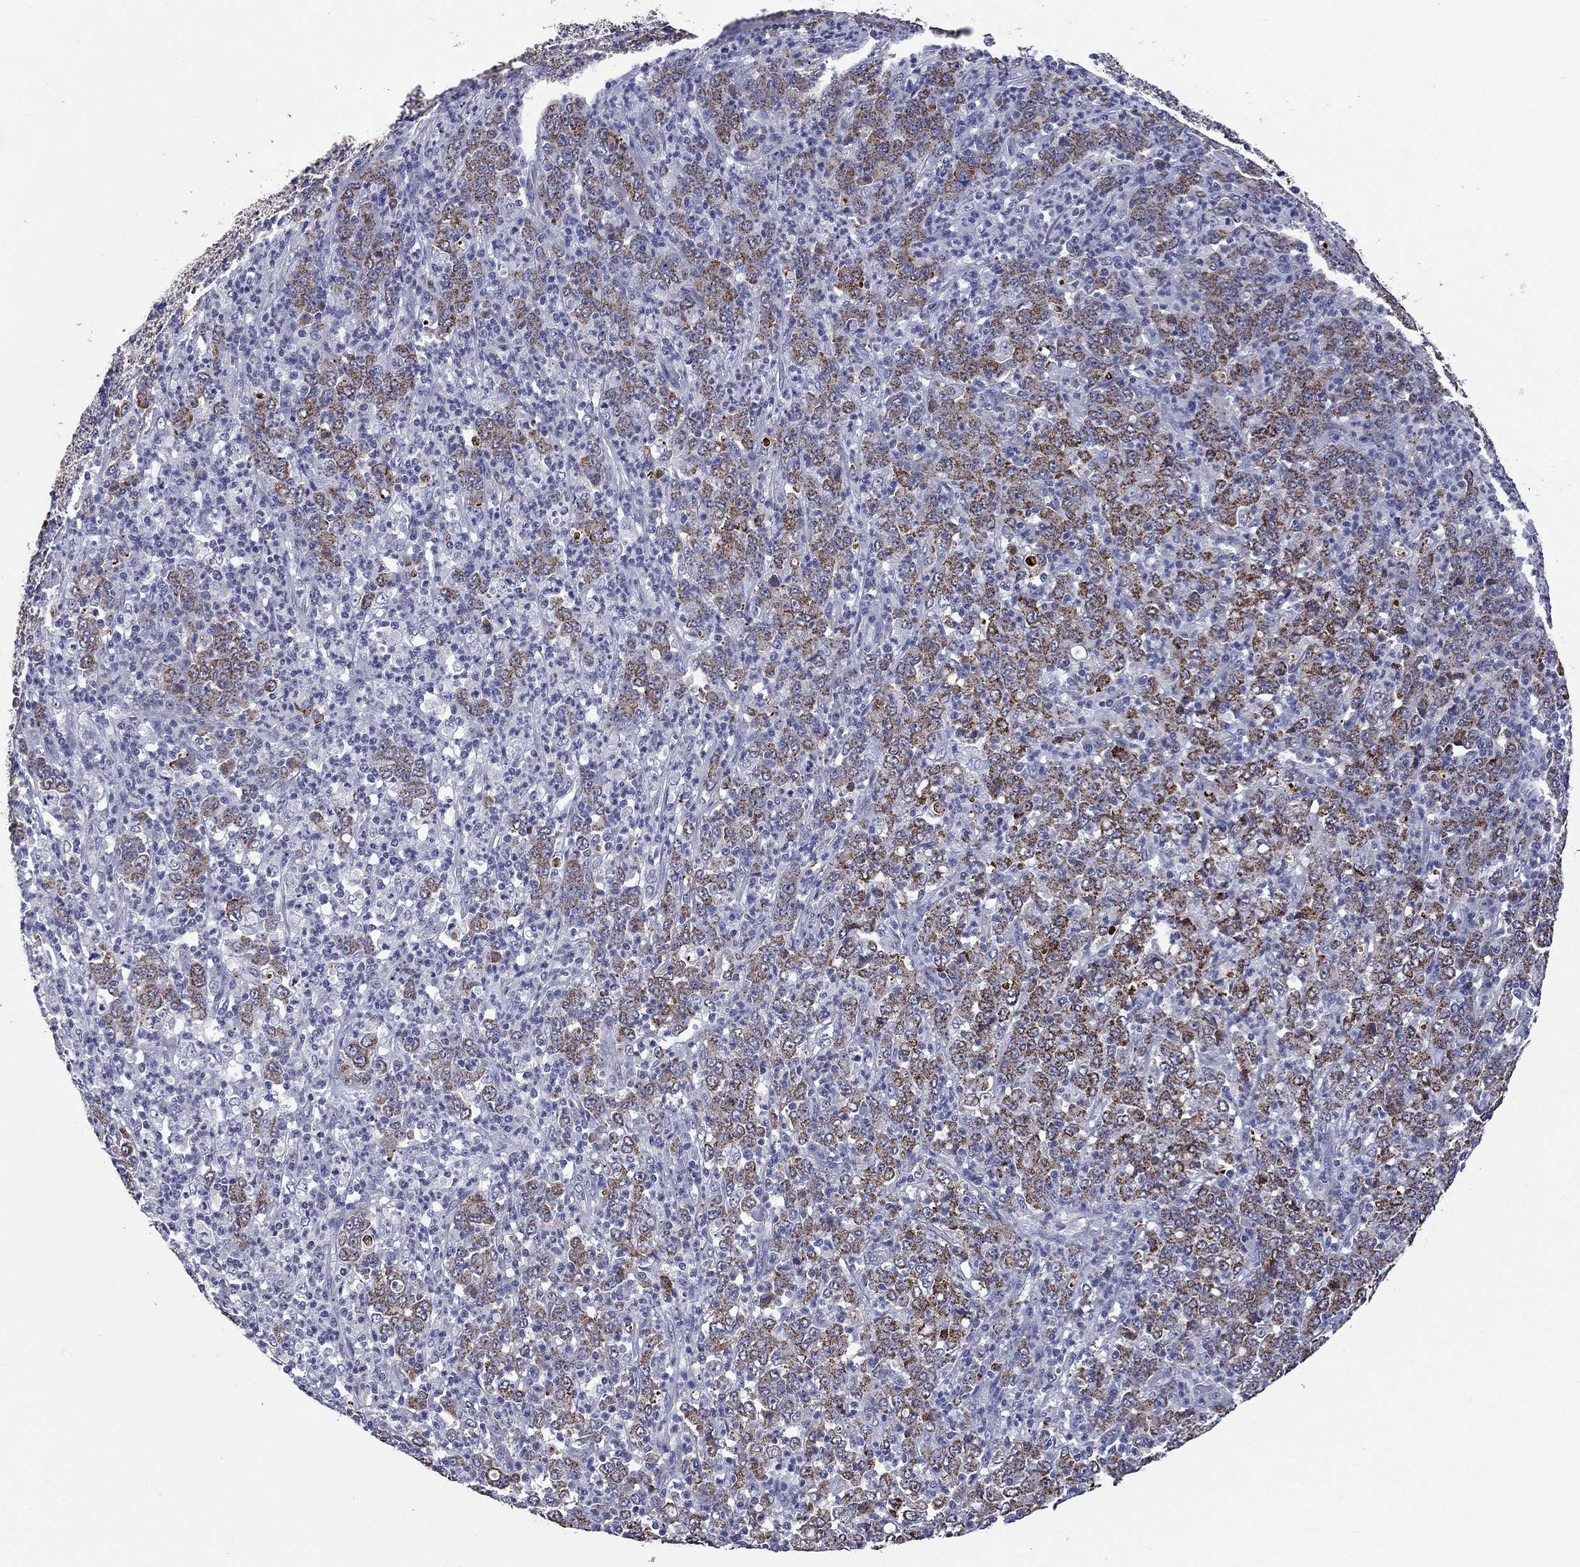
{"staining": {"intensity": "strong", "quantity": ">75%", "location": "cytoplasmic/membranous"}, "tissue": "stomach cancer", "cell_type": "Tumor cells", "image_type": "cancer", "snomed": [{"axis": "morphology", "description": "Adenocarcinoma, NOS"}, {"axis": "topography", "description": "Stomach, lower"}], "caption": "Immunohistochemistry (IHC) micrograph of neoplastic tissue: stomach cancer (adenocarcinoma) stained using immunohistochemistry displays high levels of strong protein expression localized specifically in the cytoplasmic/membranous of tumor cells, appearing as a cytoplasmic/membranous brown color.", "gene": "SHOC2", "patient": {"sex": "female", "age": 71}}